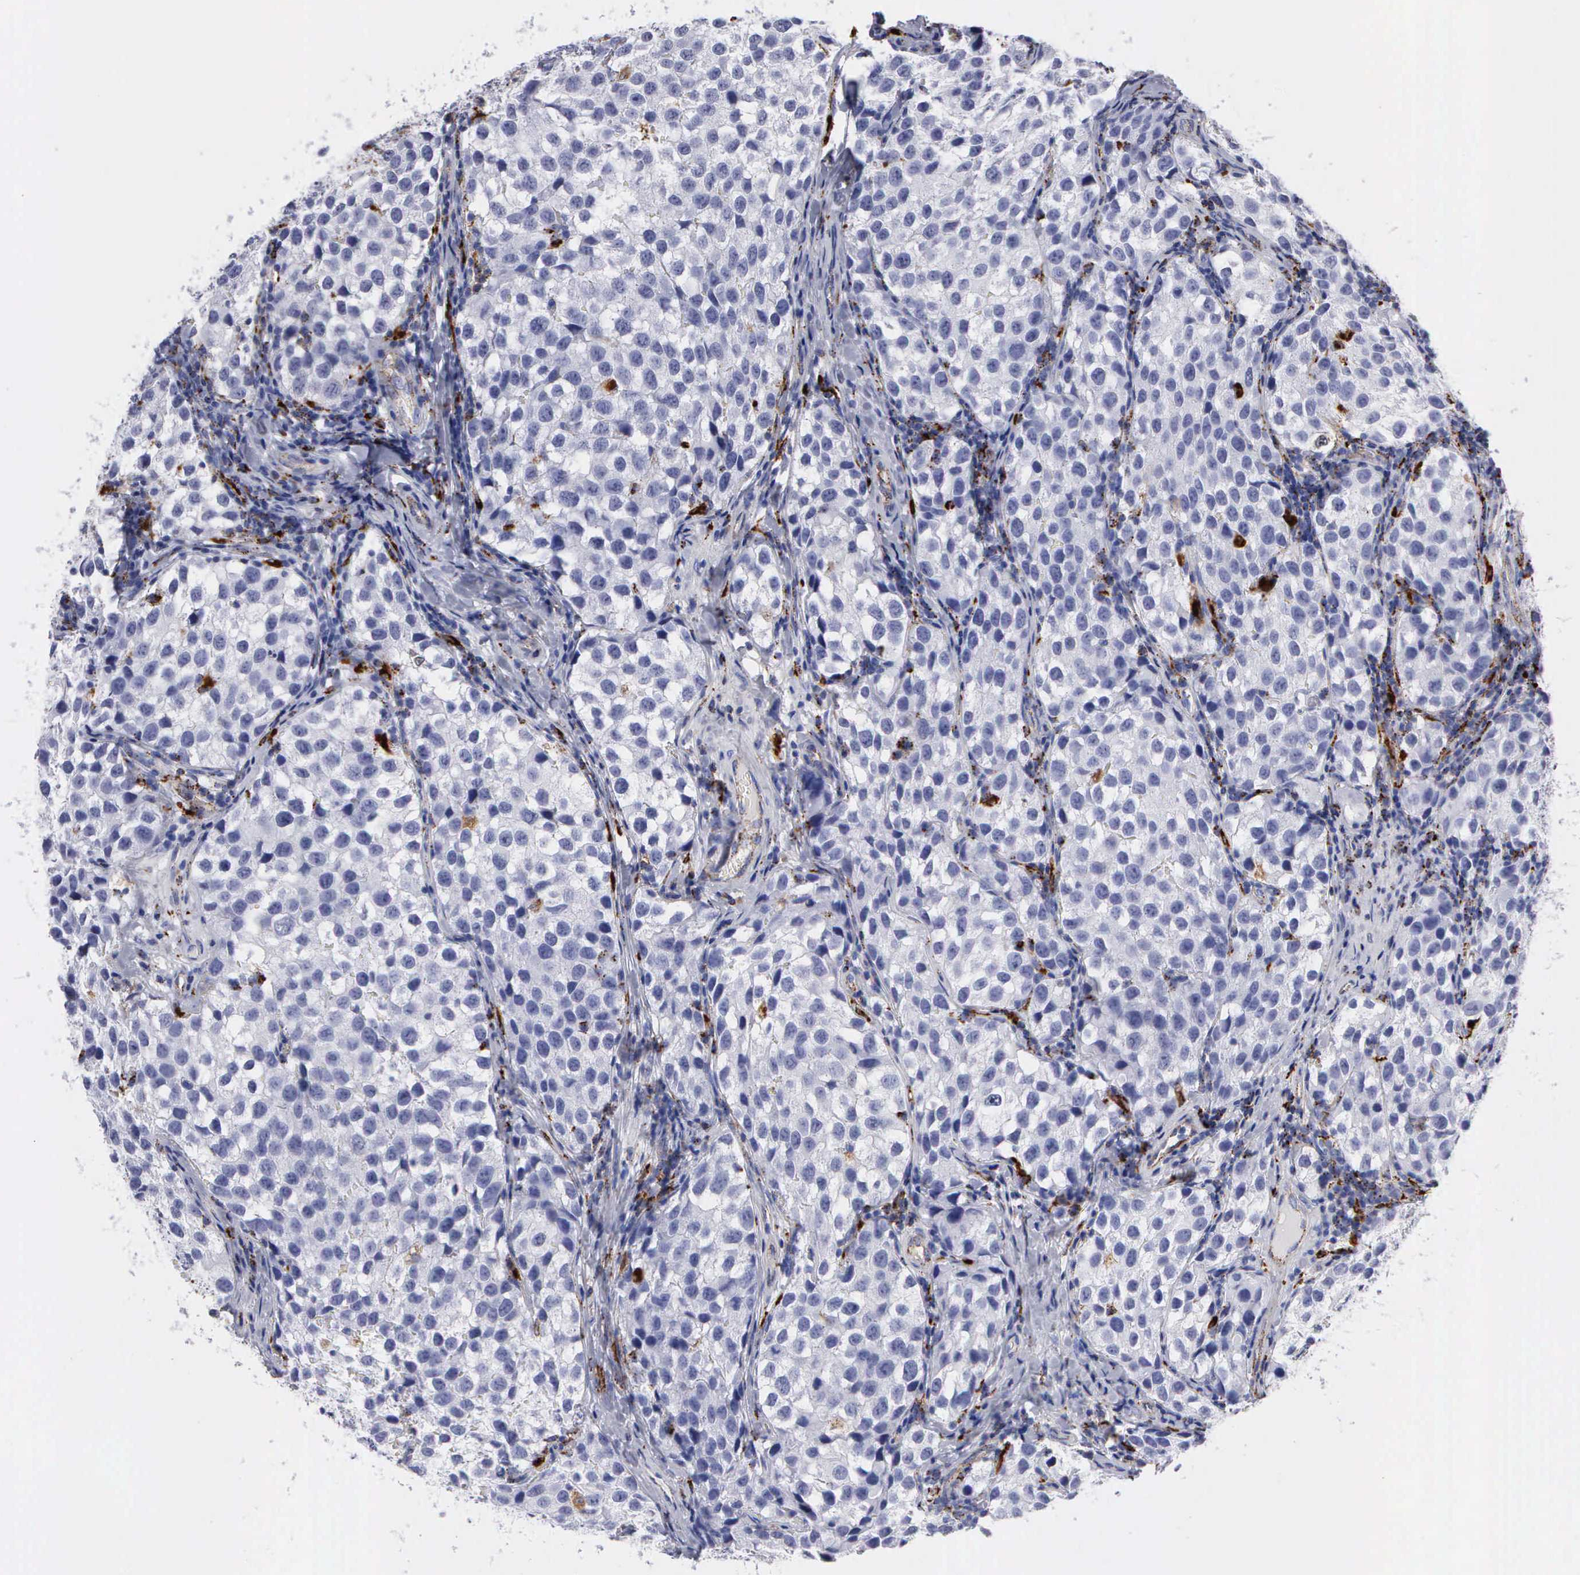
{"staining": {"intensity": "negative", "quantity": "none", "location": "none"}, "tissue": "testis cancer", "cell_type": "Tumor cells", "image_type": "cancer", "snomed": [{"axis": "morphology", "description": "Seminoma, NOS"}, {"axis": "topography", "description": "Testis"}], "caption": "An image of seminoma (testis) stained for a protein exhibits no brown staining in tumor cells.", "gene": "CTSH", "patient": {"sex": "male", "age": 39}}